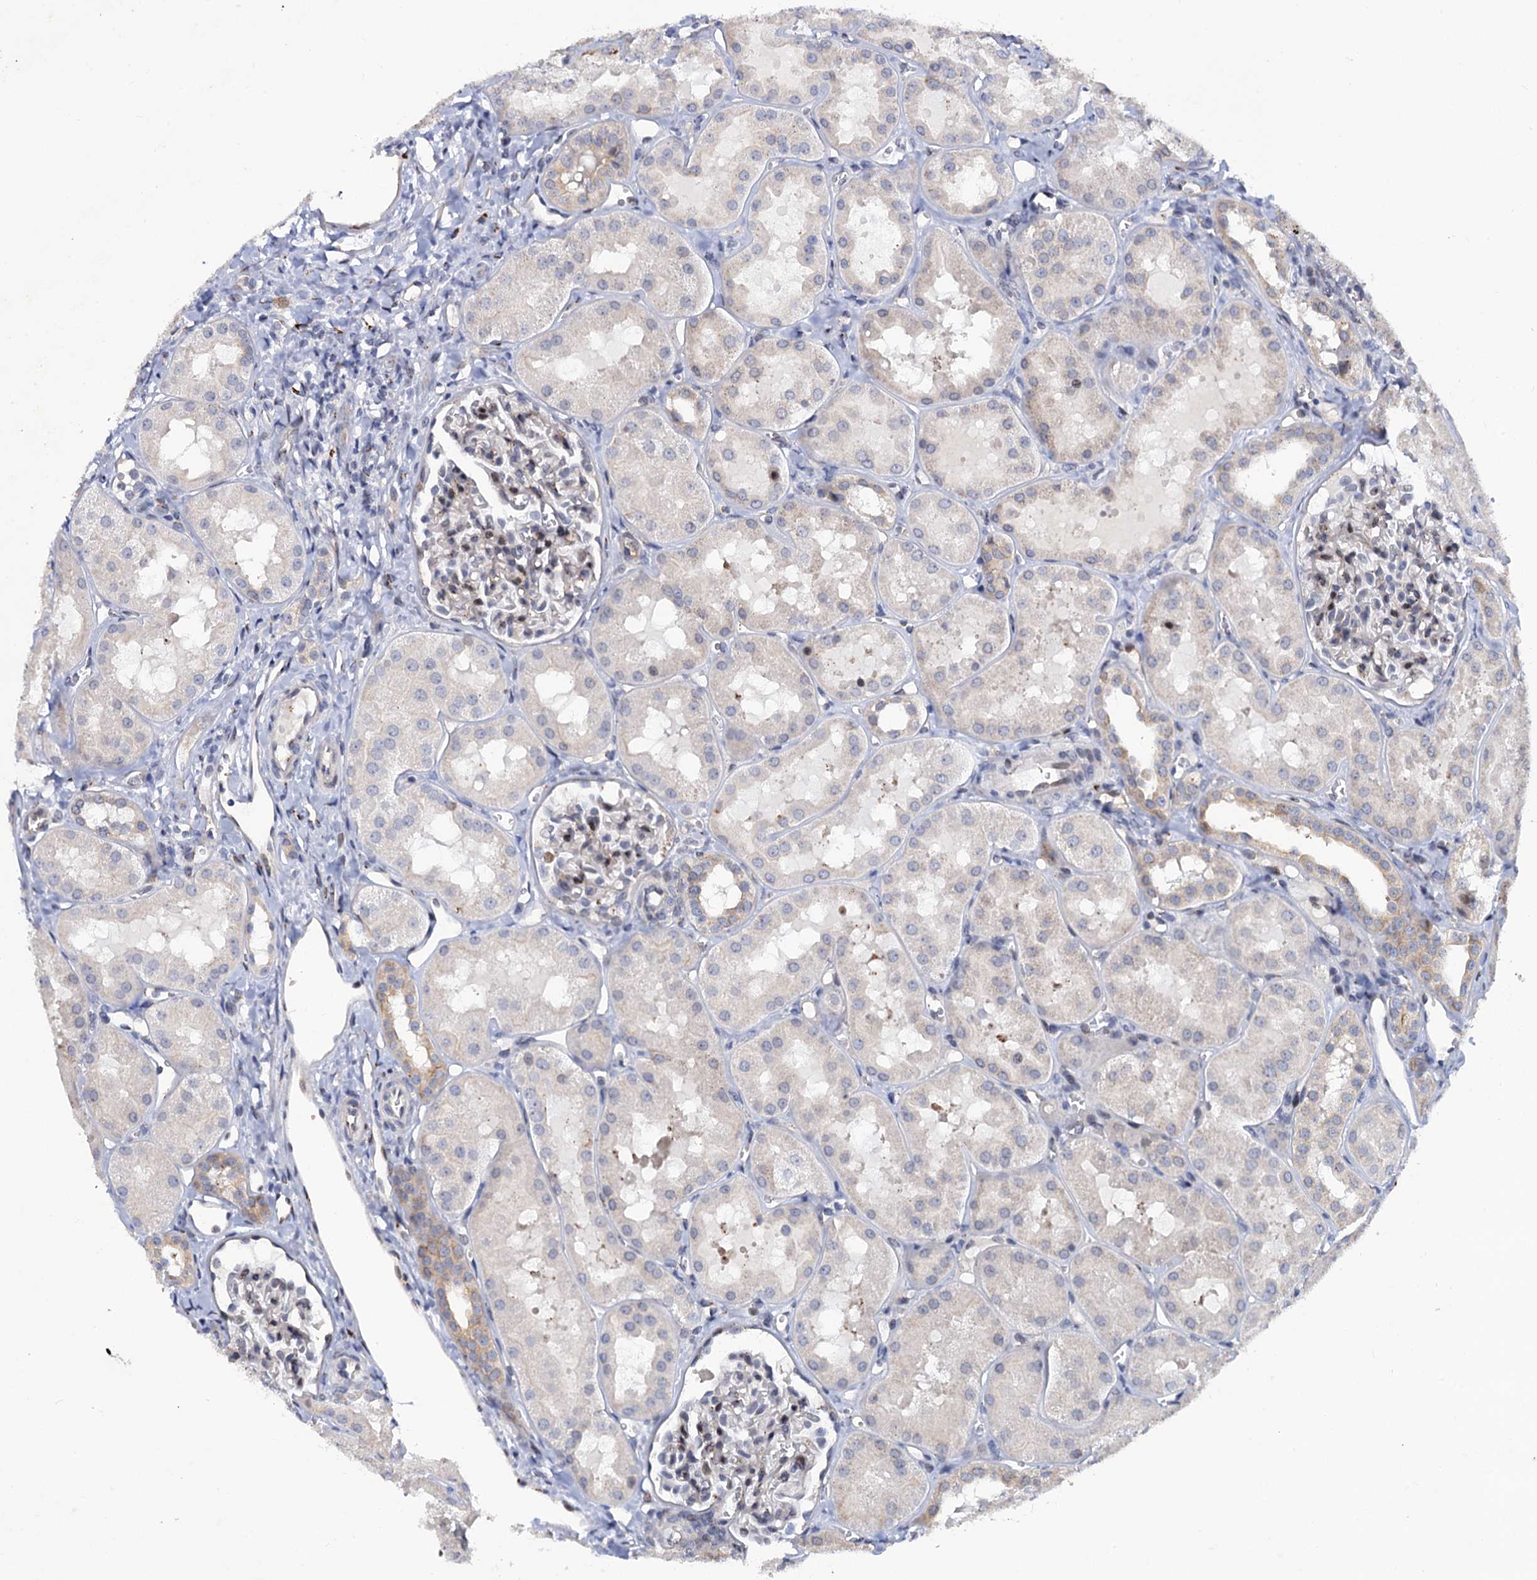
{"staining": {"intensity": "weak", "quantity": "25%-75%", "location": "nuclear"}, "tissue": "kidney", "cell_type": "Cells in glomeruli", "image_type": "normal", "snomed": [{"axis": "morphology", "description": "Normal tissue, NOS"}, {"axis": "topography", "description": "Kidney"}, {"axis": "topography", "description": "Urinary bladder"}], "caption": "Protein expression analysis of benign kidney displays weak nuclear positivity in about 25%-75% of cells in glomeruli.", "gene": "THAP2", "patient": {"sex": "male", "age": 16}}